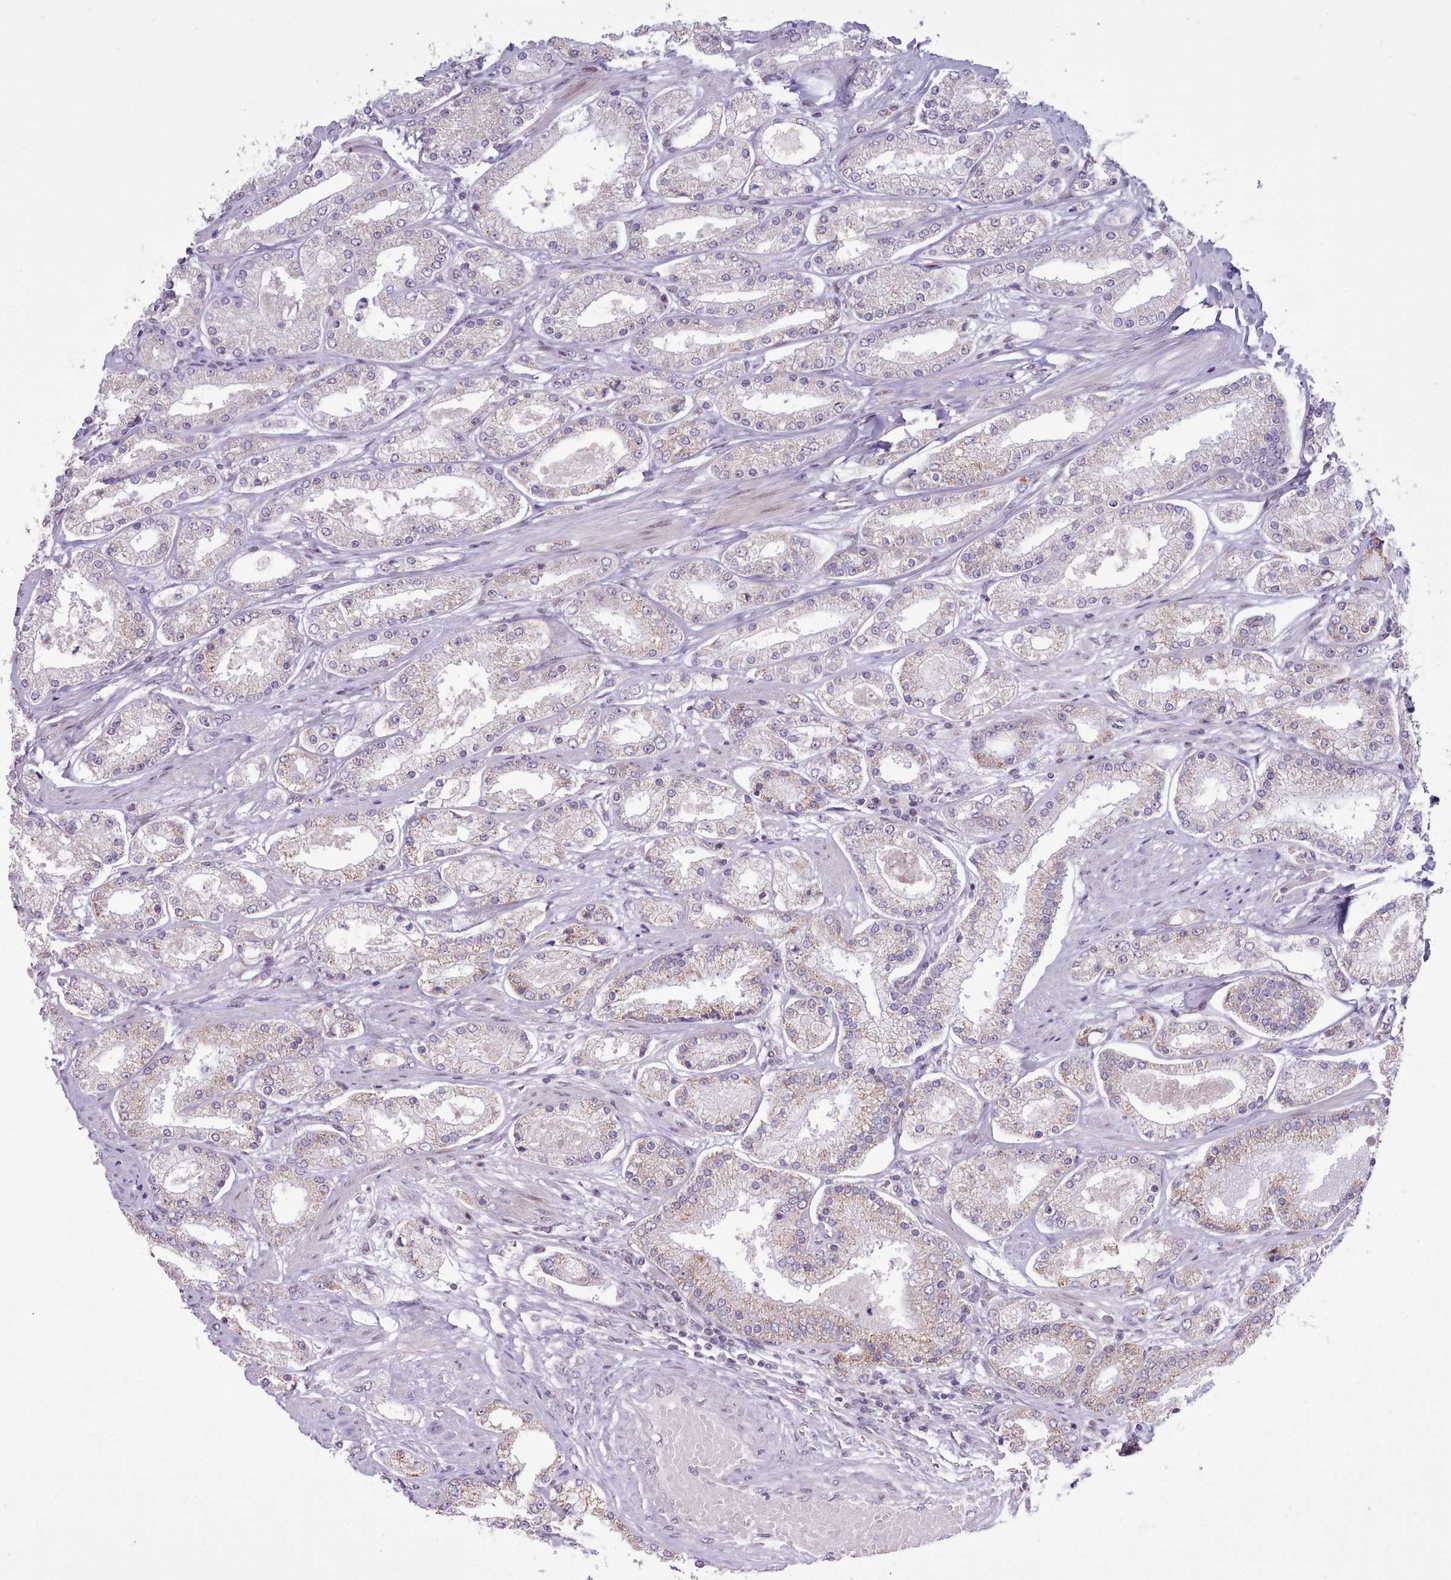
{"staining": {"intensity": "weak", "quantity": "<25%", "location": "cytoplasmic/membranous"}, "tissue": "prostate cancer", "cell_type": "Tumor cells", "image_type": "cancer", "snomed": [{"axis": "morphology", "description": "Adenocarcinoma, High grade"}, {"axis": "topography", "description": "Prostate"}], "caption": "This is an immunohistochemistry histopathology image of prostate cancer (adenocarcinoma (high-grade)). There is no positivity in tumor cells.", "gene": "RFX1", "patient": {"sex": "male", "age": 69}}